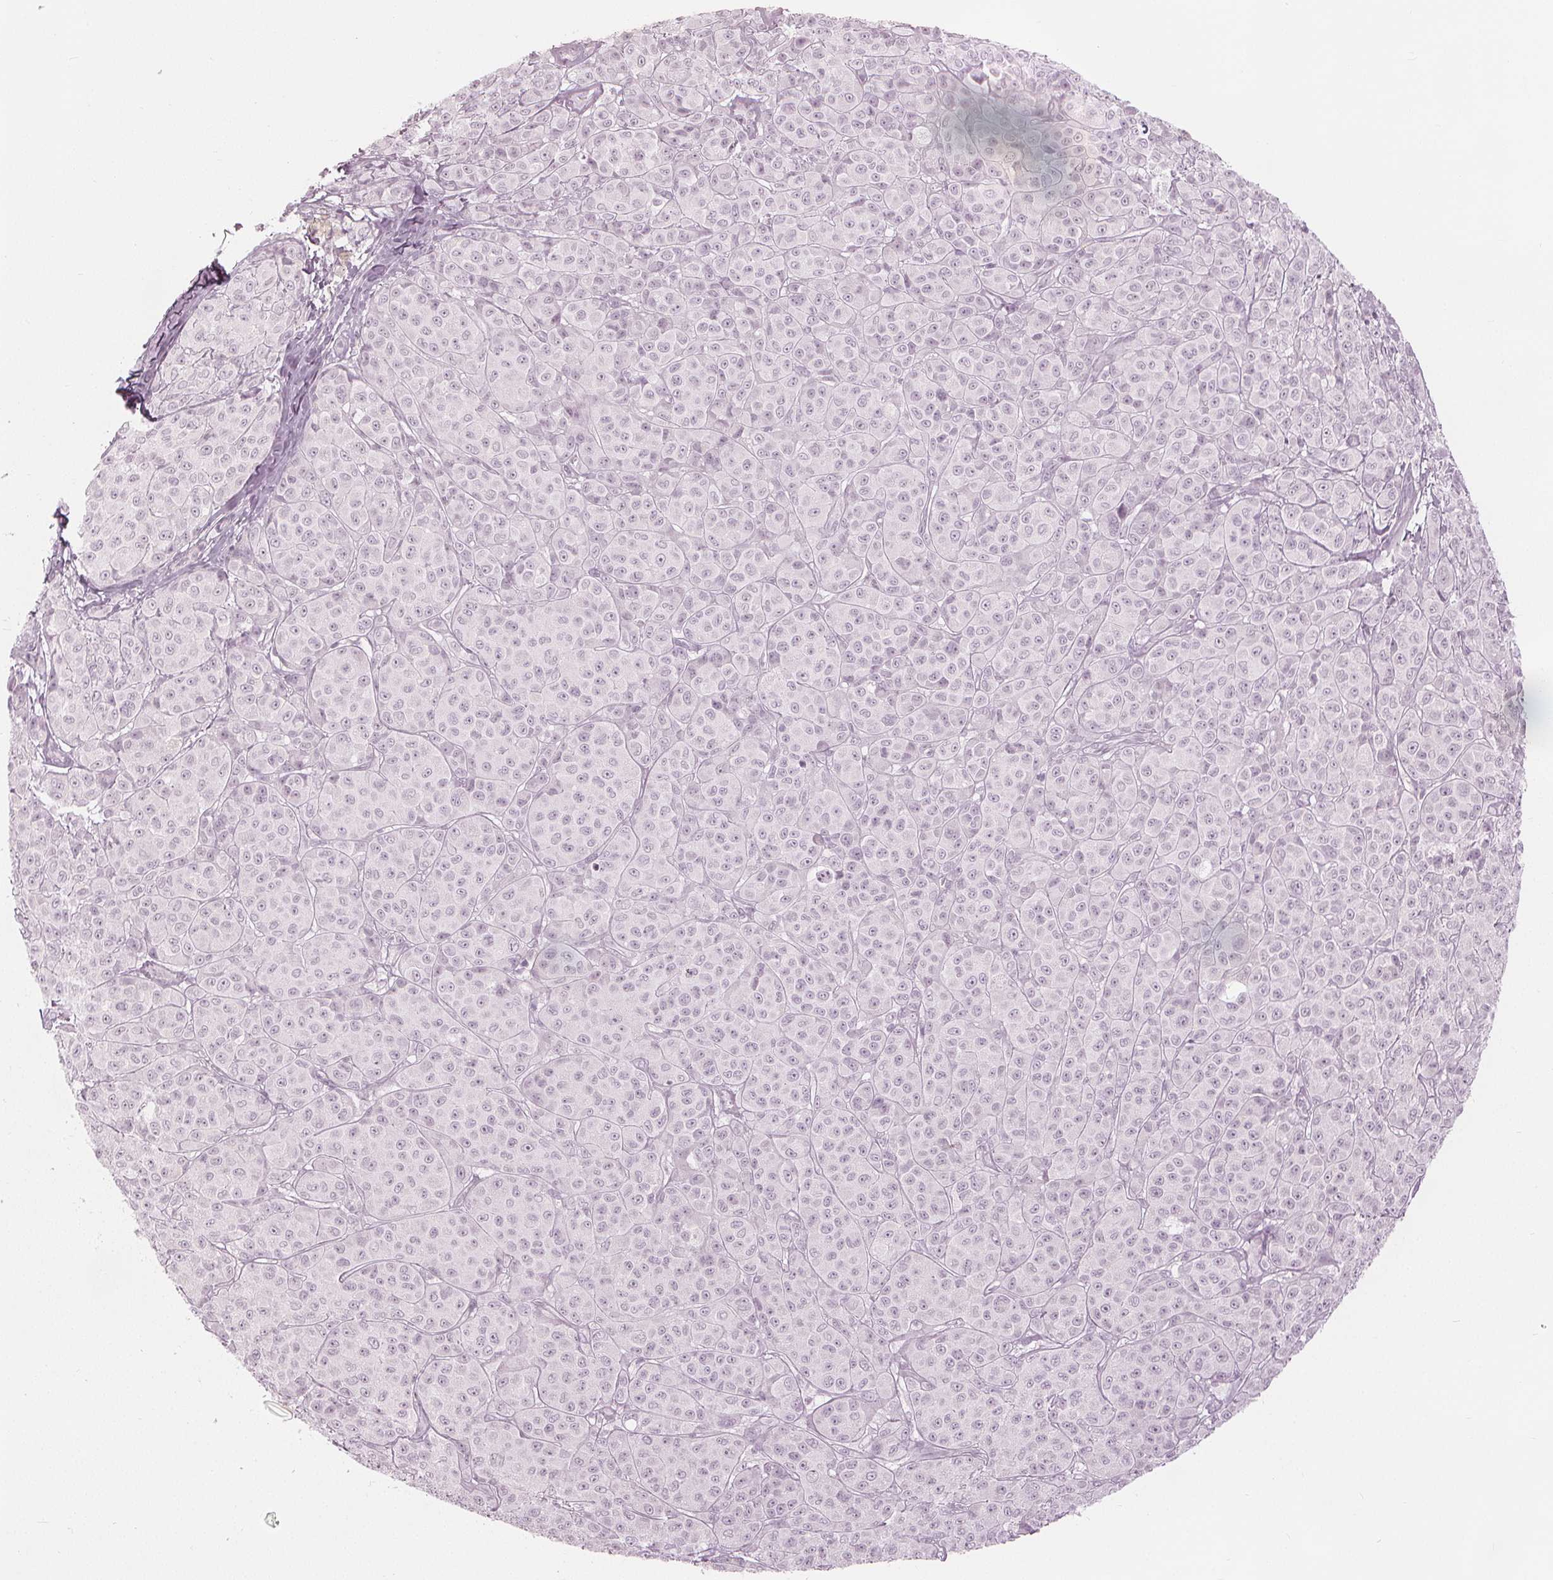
{"staining": {"intensity": "negative", "quantity": "none", "location": "none"}, "tissue": "melanoma", "cell_type": "Tumor cells", "image_type": "cancer", "snomed": [{"axis": "morphology", "description": "Malignant melanoma, NOS"}, {"axis": "topography", "description": "Skin"}], "caption": "Tumor cells show no significant protein positivity in melanoma.", "gene": "PAEP", "patient": {"sex": "male", "age": 89}}